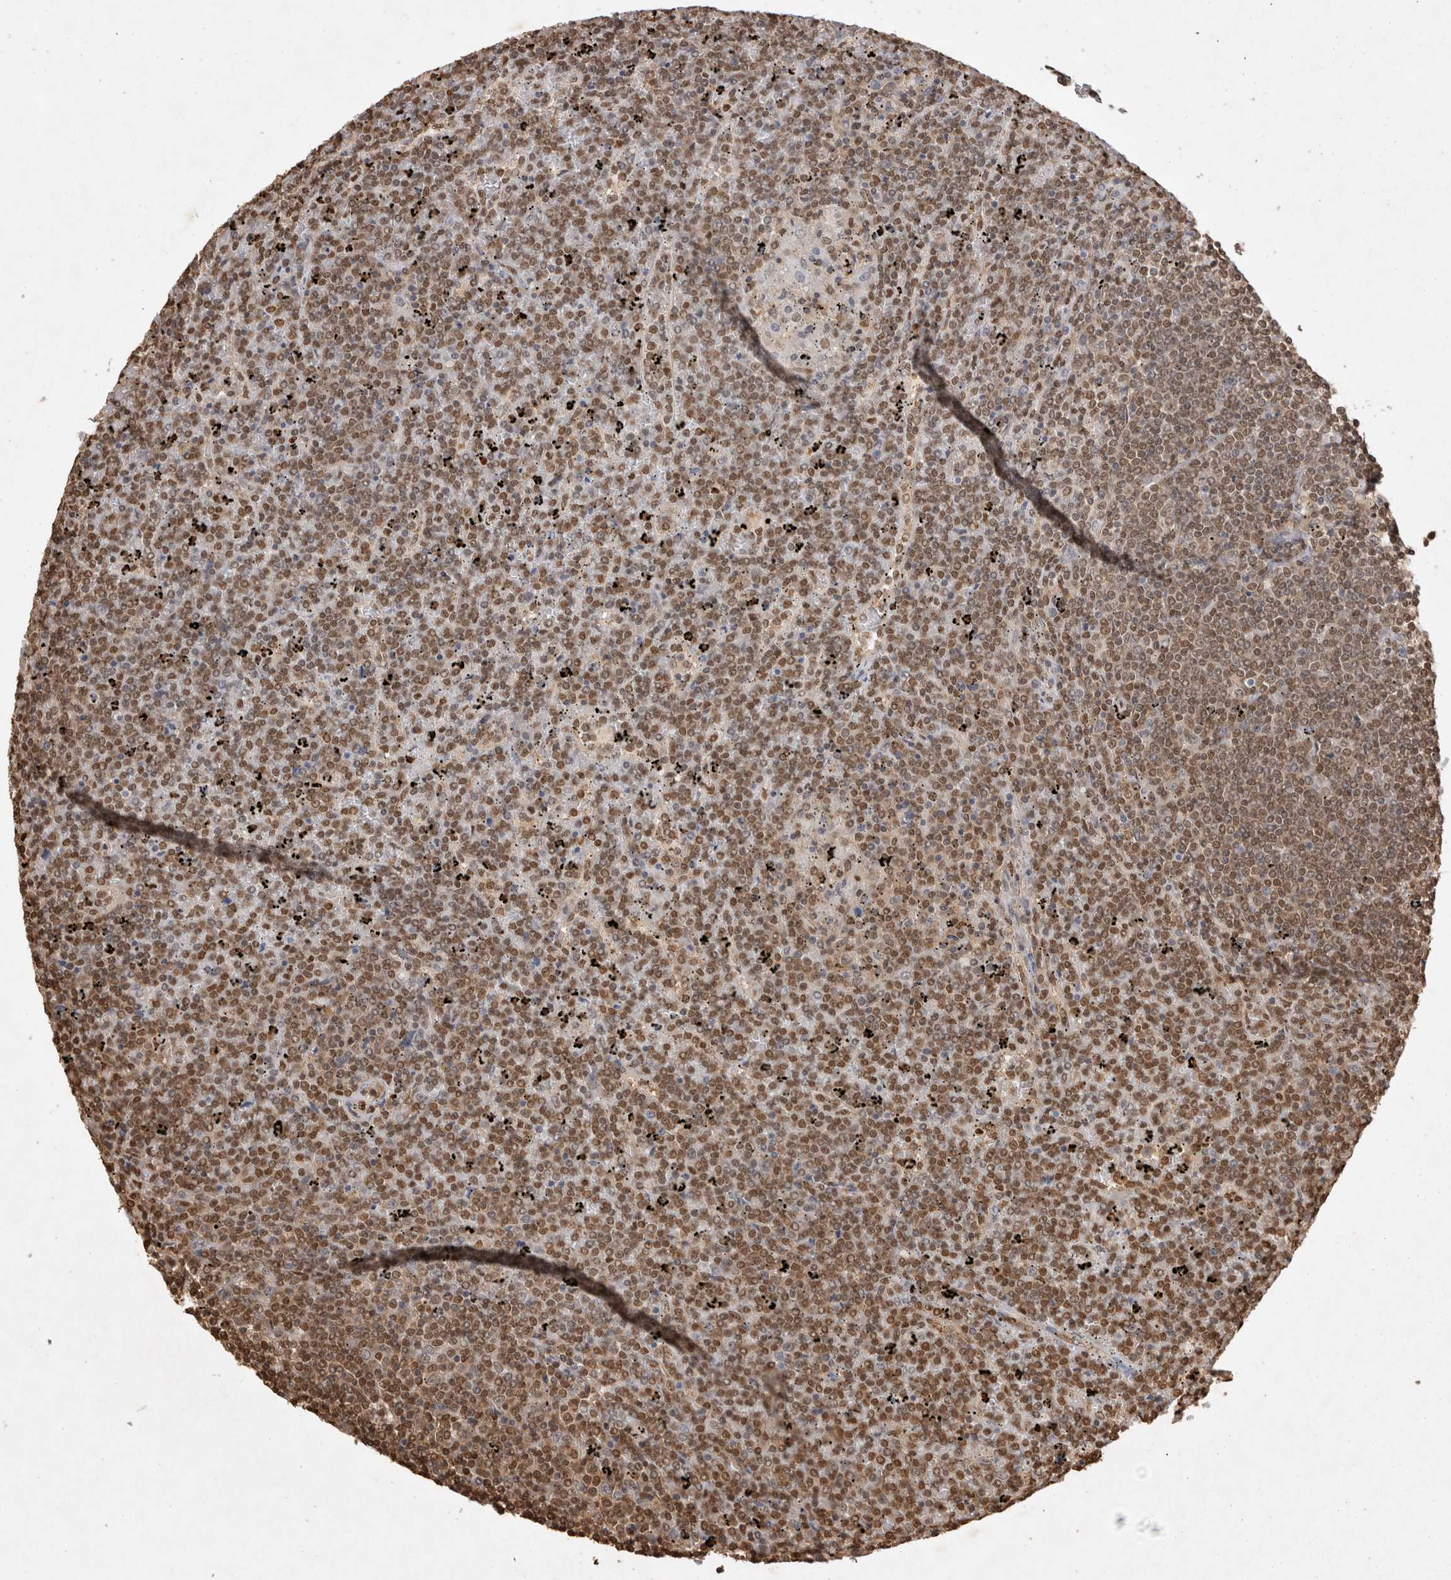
{"staining": {"intensity": "moderate", "quantity": ">75%", "location": "nuclear"}, "tissue": "lymphoma", "cell_type": "Tumor cells", "image_type": "cancer", "snomed": [{"axis": "morphology", "description": "Malignant lymphoma, non-Hodgkin's type, Low grade"}, {"axis": "topography", "description": "Spleen"}], "caption": "An immunohistochemistry (IHC) image of tumor tissue is shown. Protein staining in brown shows moderate nuclear positivity in lymphoma within tumor cells.", "gene": "HDGF", "patient": {"sex": "female", "age": 19}}